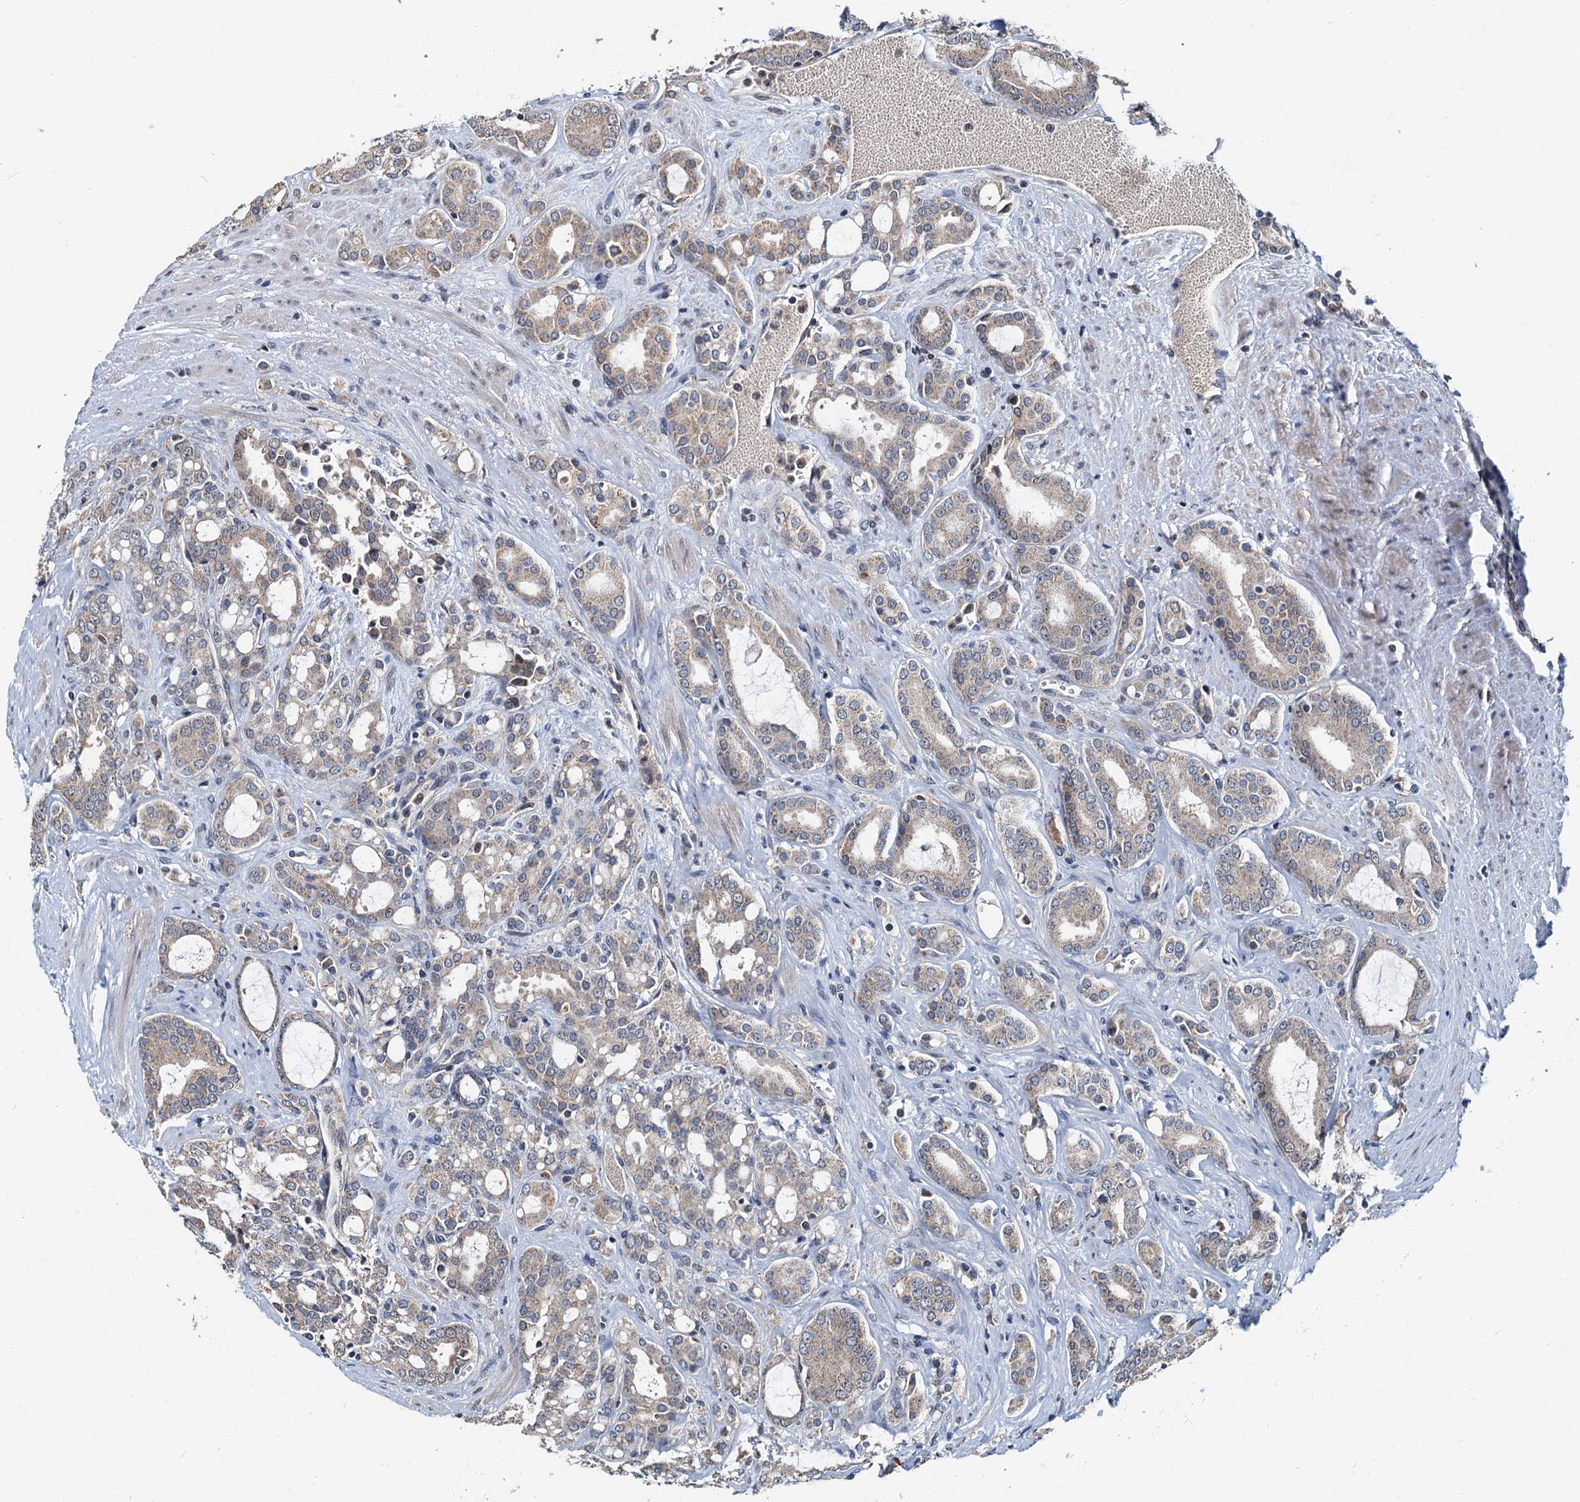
{"staining": {"intensity": "weak", "quantity": "25%-75%", "location": "cytoplasmic/membranous"}, "tissue": "prostate cancer", "cell_type": "Tumor cells", "image_type": "cancer", "snomed": [{"axis": "morphology", "description": "Adenocarcinoma, High grade"}, {"axis": "topography", "description": "Prostate"}], "caption": "Protein expression analysis of adenocarcinoma (high-grade) (prostate) shows weak cytoplasmic/membranous positivity in approximately 25%-75% of tumor cells.", "gene": "MCMBP", "patient": {"sex": "male", "age": 72}}